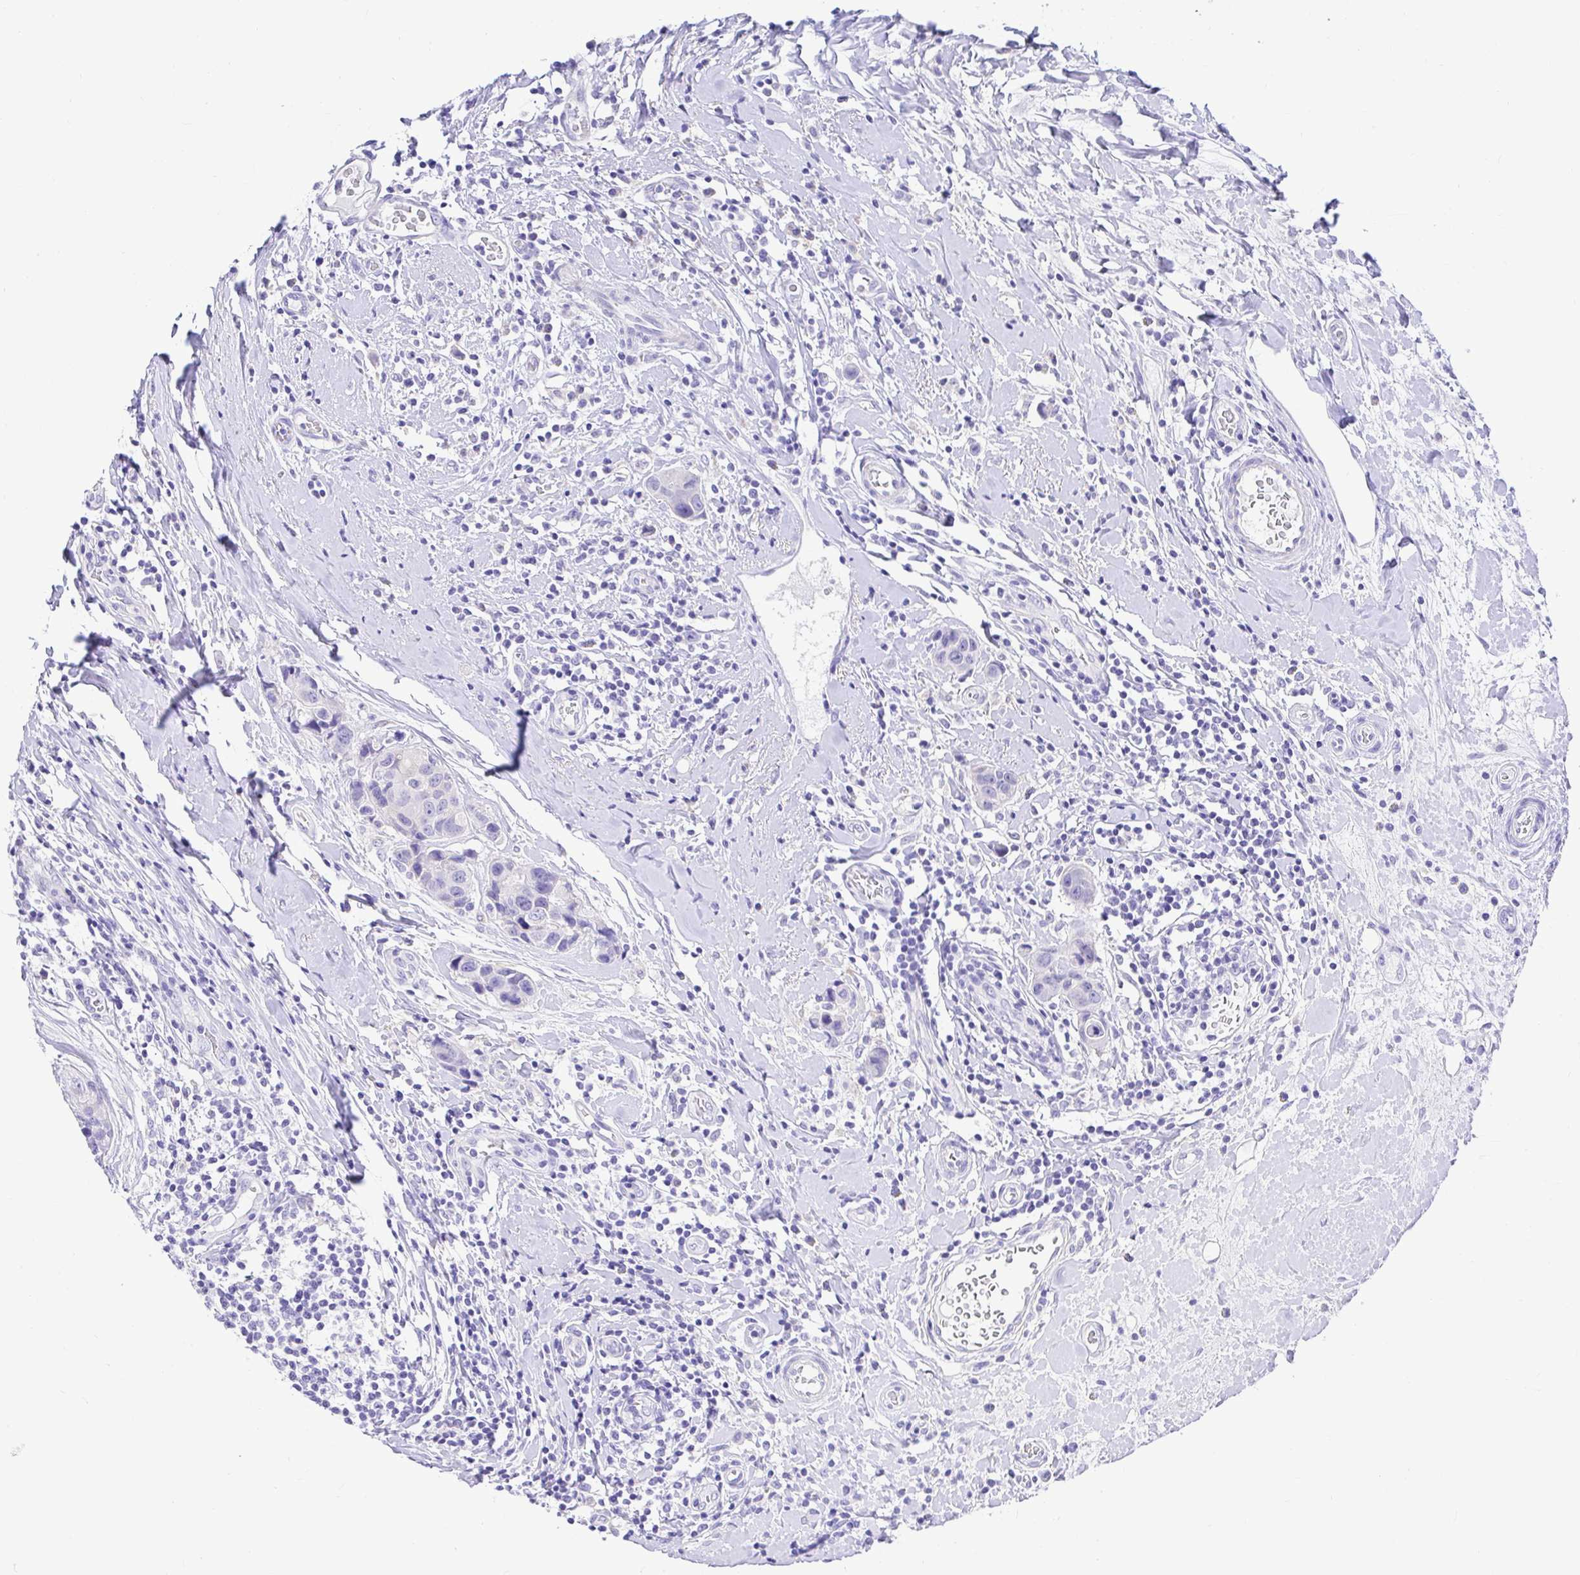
{"staining": {"intensity": "negative", "quantity": "none", "location": "none"}, "tissue": "breast cancer", "cell_type": "Tumor cells", "image_type": "cancer", "snomed": [{"axis": "morphology", "description": "Duct carcinoma"}, {"axis": "topography", "description": "Breast"}], "caption": "High magnification brightfield microscopy of breast cancer (invasive ductal carcinoma) stained with DAB (3,3'-diaminobenzidine) (brown) and counterstained with hematoxylin (blue): tumor cells show no significant expression. (Immunohistochemistry, brightfield microscopy, high magnification).", "gene": "BACE2", "patient": {"sex": "female", "age": 24}}